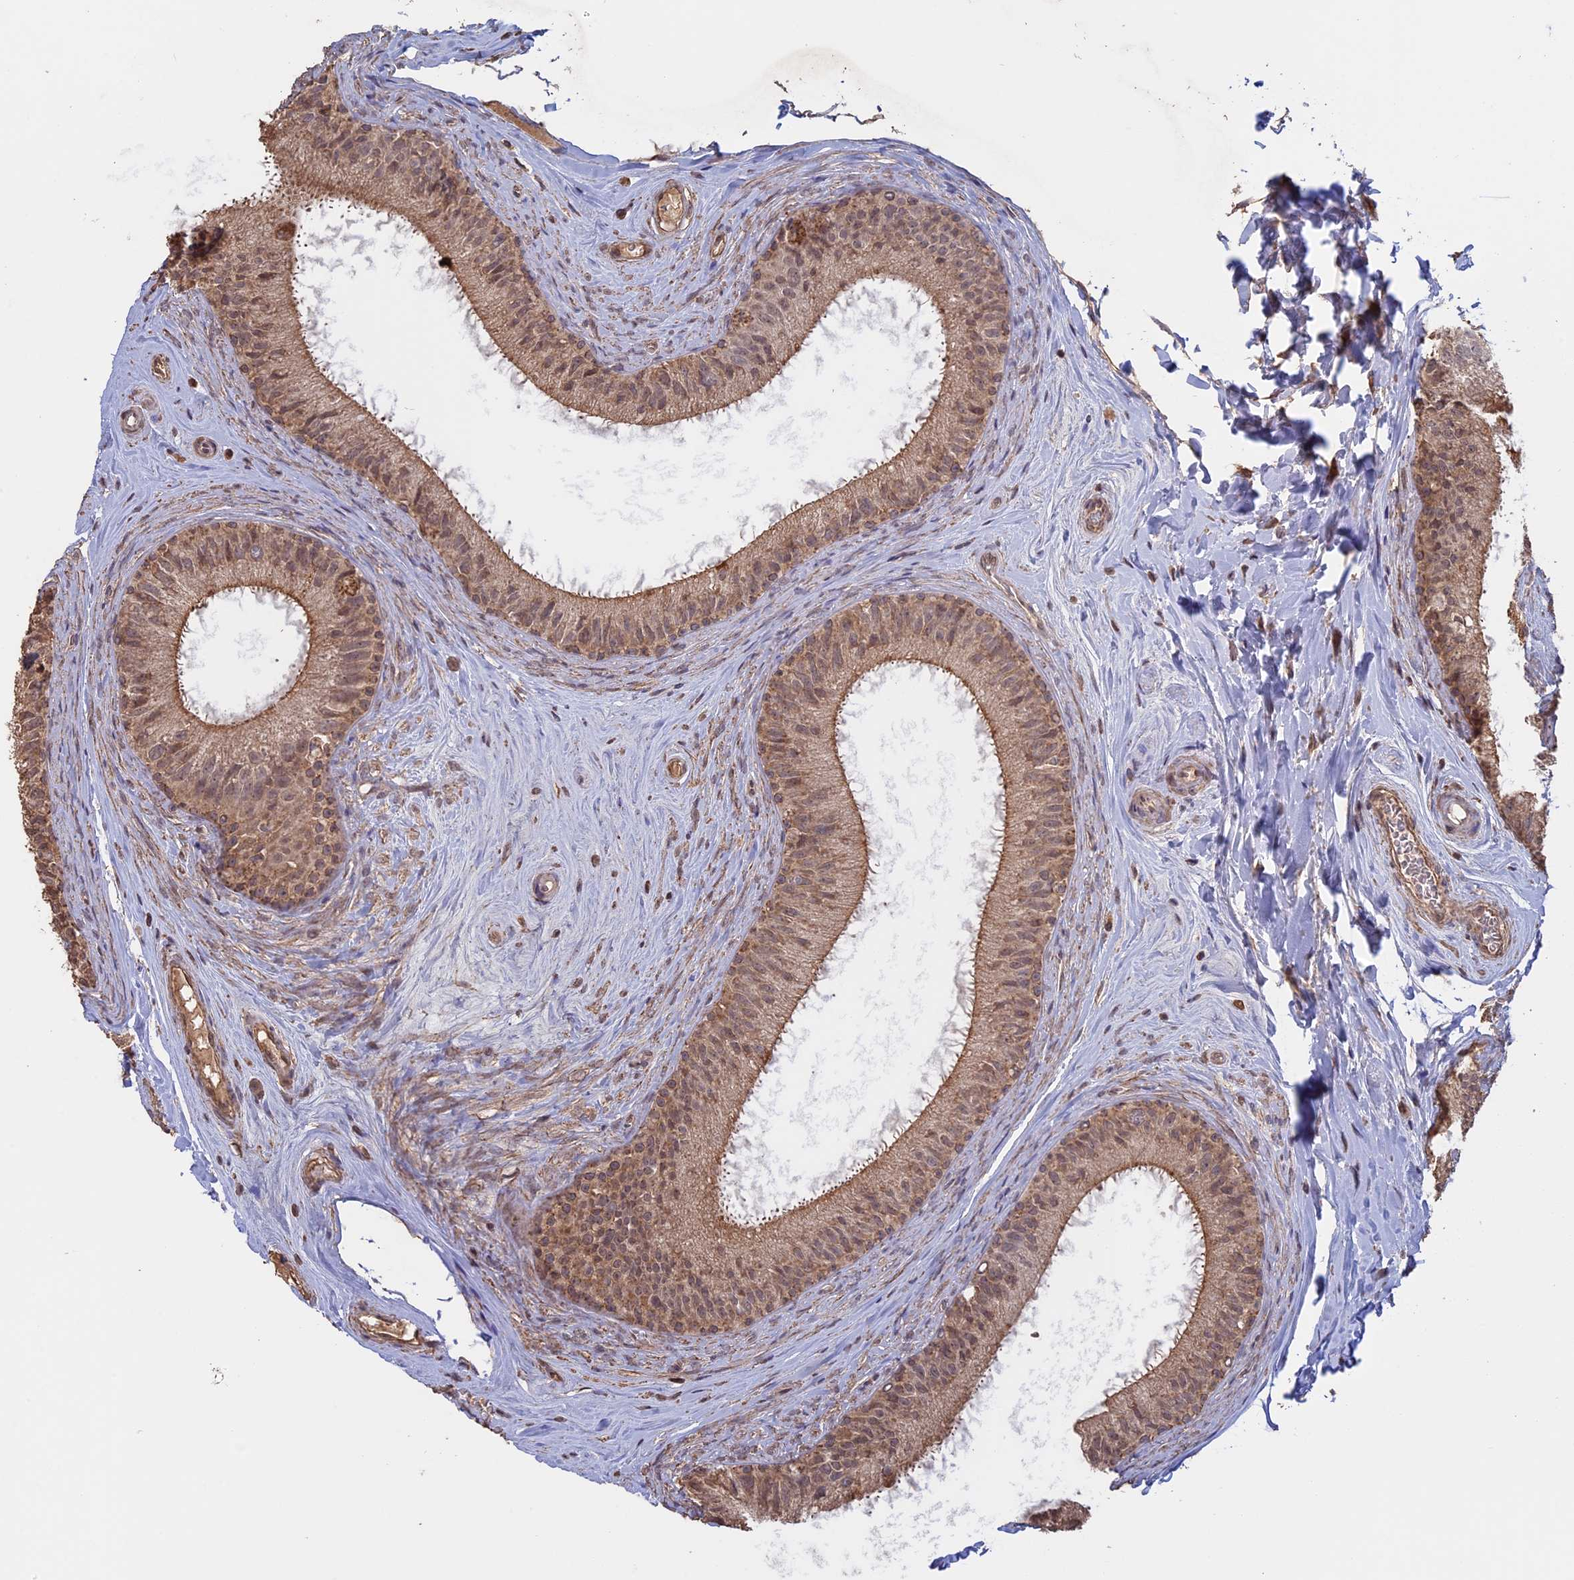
{"staining": {"intensity": "moderate", "quantity": ">75%", "location": "cytoplasmic/membranous,nuclear"}, "tissue": "epididymis", "cell_type": "Glandular cells", "image_type": "normal", "snomed": [{"axis": "morphology", "description": "Normal tissue, NOS"}, {"axis": "topography", "description": "Epididymis"}], "caption": "Glandular cells show medium levels of moderate cytoplasmic/membranous,nuclear expression in approximately >75% of cells in unremarkable human epididymis. (DAB IHC, brown staining for protein, blue staining for nuclei).", "gene": "FAM210B", "patient": {"sex": "male", "age": 33}}